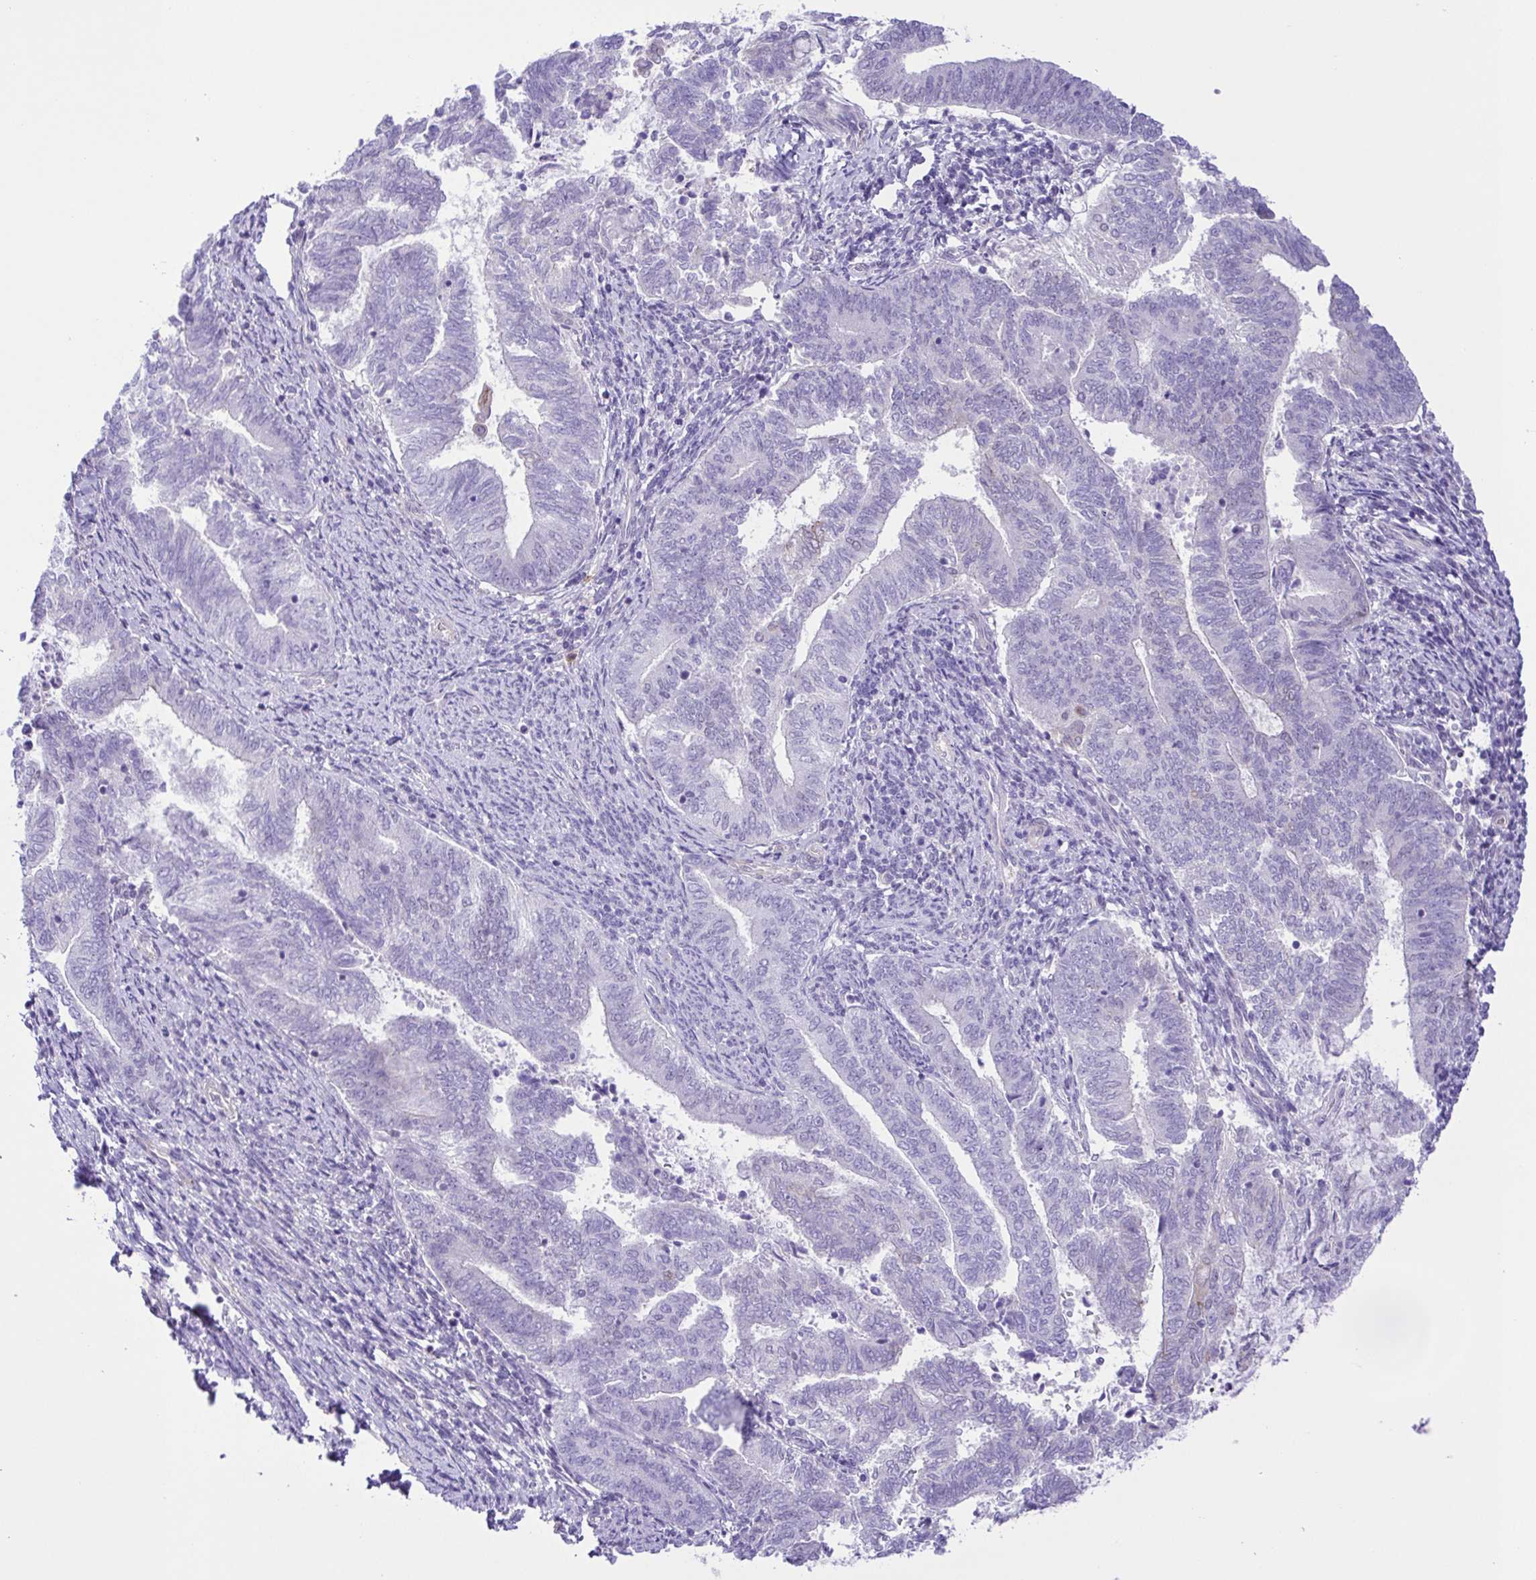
{"staining": {"intensity": "negative", "quantity": "none", "location": "none"}, "tissue": "endometrial cancer", "cell_type": "Tumor cells", "image_type": "cancer", "snomed": [{"axis": "morphology", "description": "Adenocarcinoma, NOS"}, {"axis": "topography", "description": "Endometrium"}], "caption": "Immunohistochemical staining of human endometrial cancer reveals no significant positivity in tumor cells.", "gene": "DCLK2", "patient": {"sex": "female", "age": 65}}